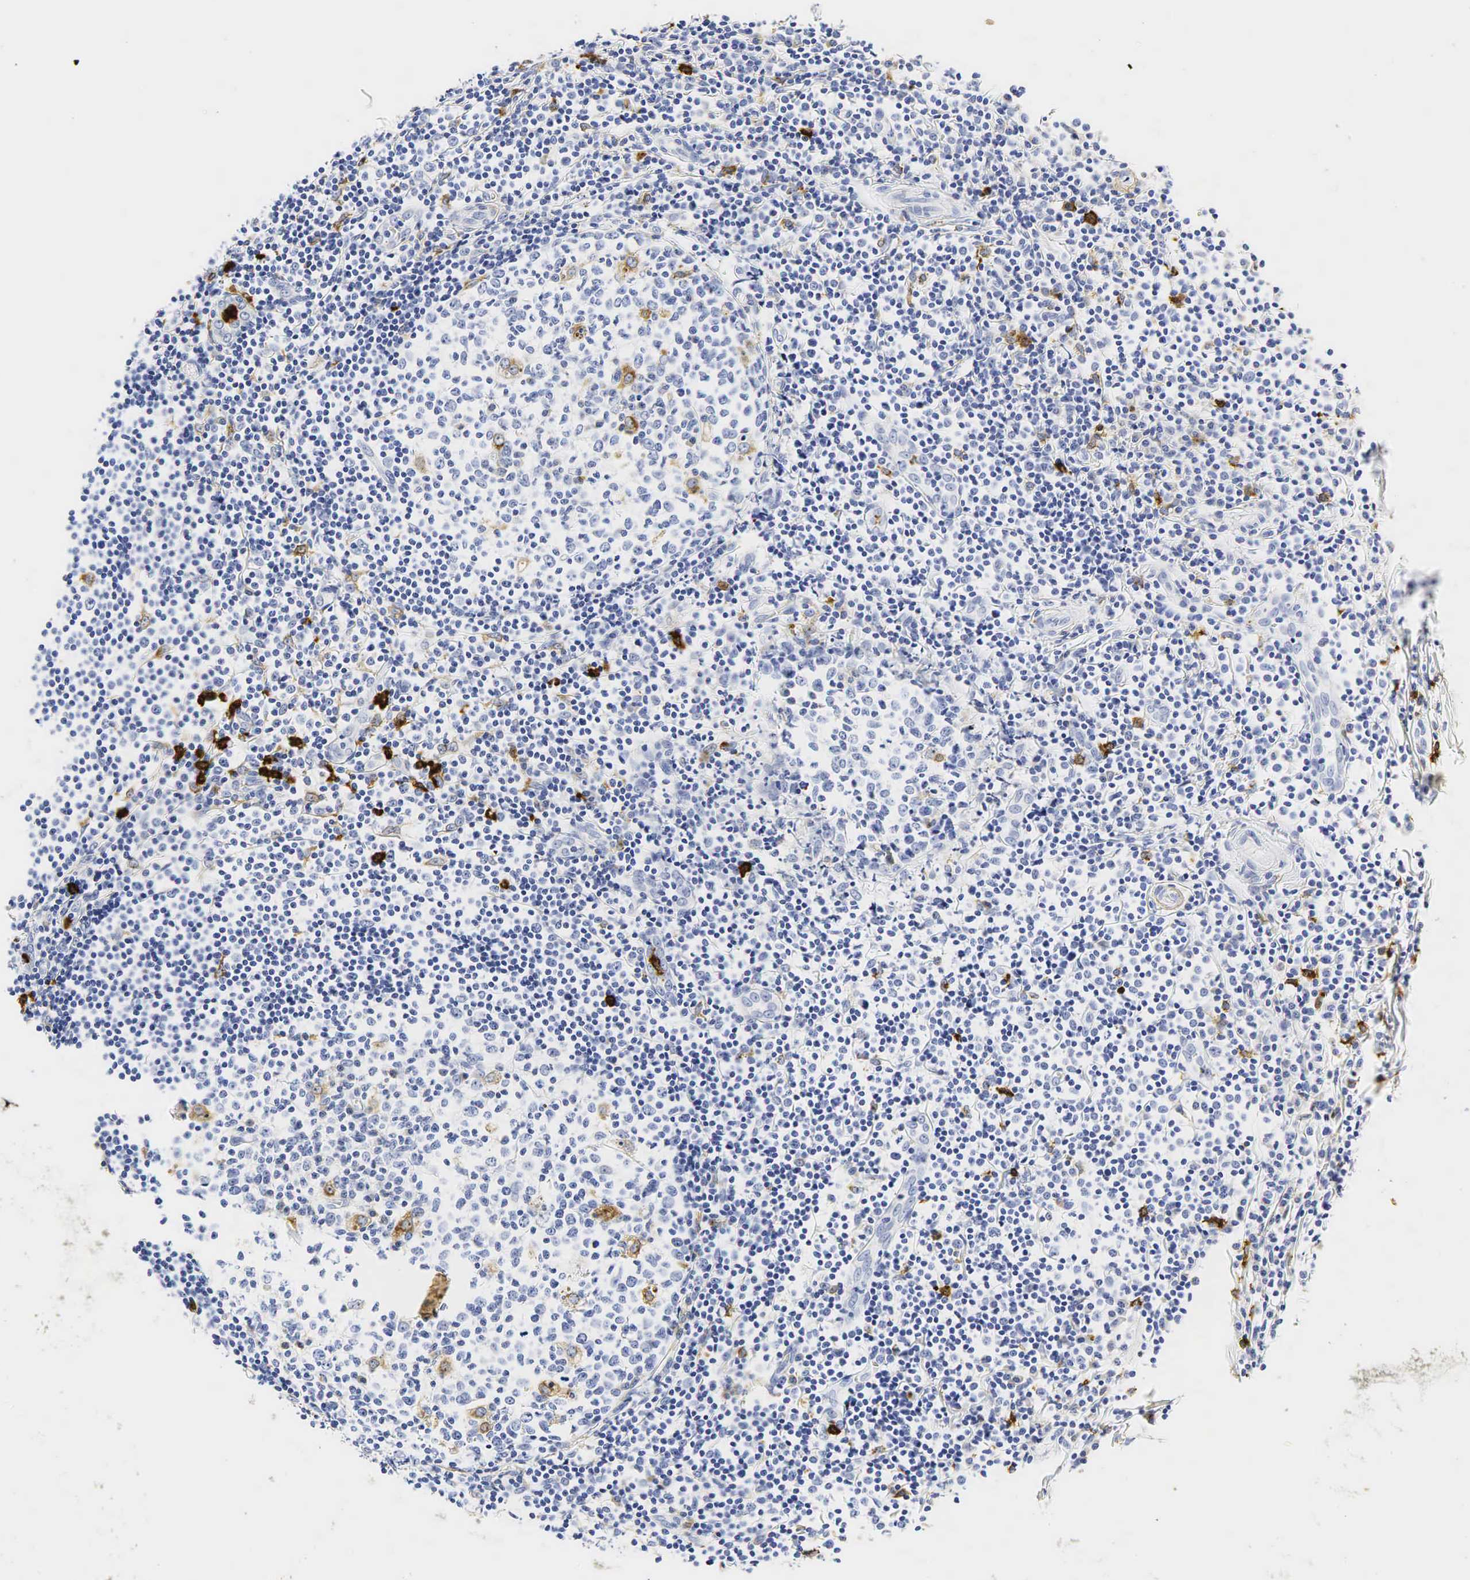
{"staining": {"intensity": "weak", "quantity": "<25%", "location": "cytoplasmic/membranous"}, "tissue": "tonsil", "cell_type": "Germinal center cells", "image_type": "normal", "snomed": [{"axis": "morphology", "description": "Normal tissue, NOS"}, {"axis": "topography", "description": "Tonsil"}], "caption": "High power microscopy micrograph of an immunohistochemistry photomicrograph of unremarkable tonsil, revealing no significant expression in germinal center cells.", "gene": "LYZ", "patient": {"sex": "female", "age": 41}}